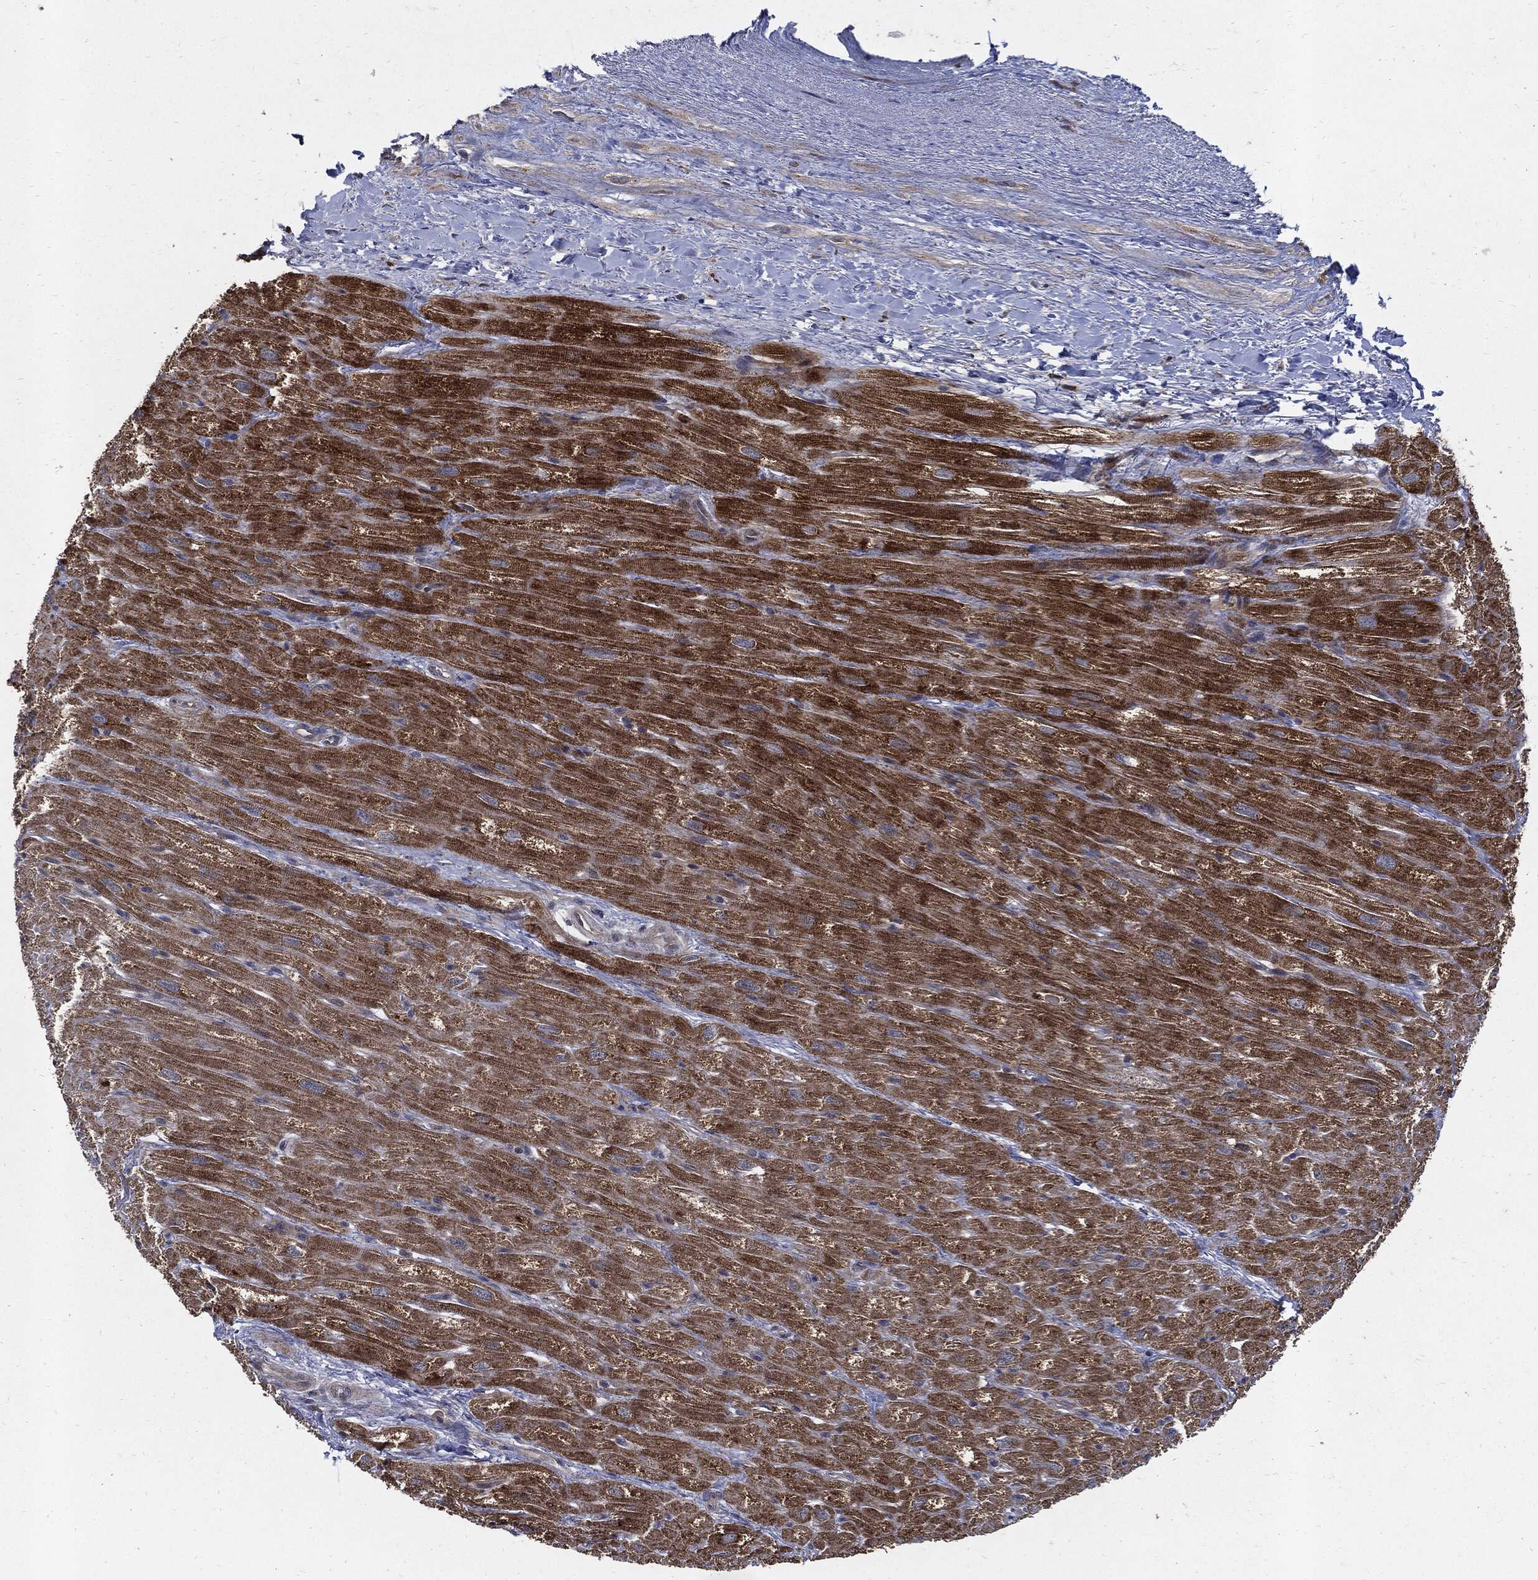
{"staining": {"intensity": "strong", "quantity": "<25%", "location": "cytoplasmic/membranous"}, "tissue": "heart muscle", "cell_type": "Cardiomyocytes", "image_type": "normal", "snomed": [{"axis": "morphology", "description": "Normal tissue, NOS"}, {"axis": "topography", "description": "Heart"}], "caption": "Immunohistochemical staining of unremarkable heart muscle exhibits strong cytoplasmic/membranous protein staining in about <25% of cardiomyocytes. Using DAB (3,3'-diaminobenzidine) (brown) and hematoxylin (blue) stains, captured at high magnification using brightfield microscopy.", "gene": "SLC31A2", "patient": {"sex": "male", "age": 62}}